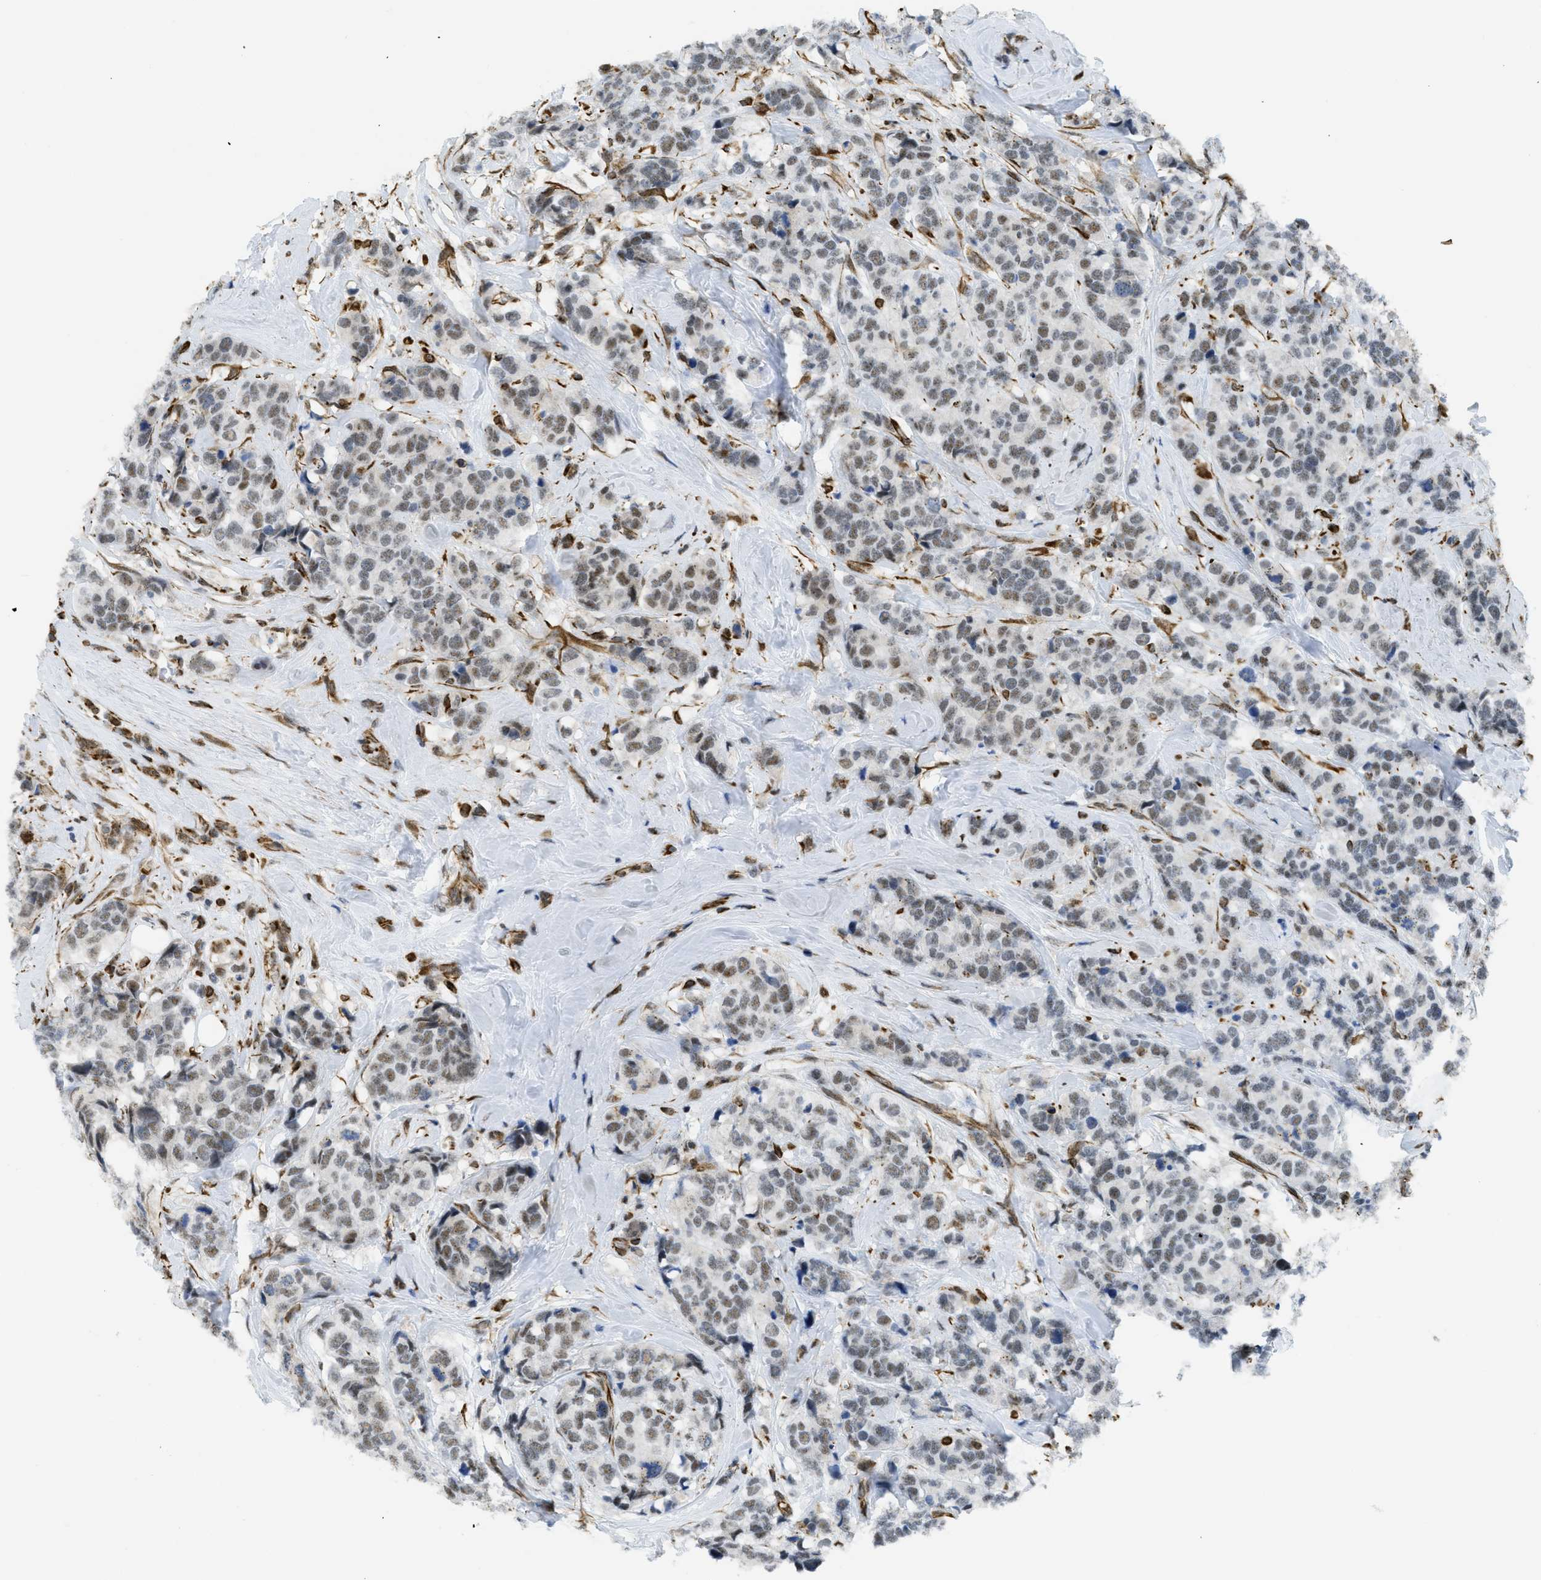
{"staining": {"intensity": "weak", "quantity": ">75%", "location": "nuclear"}, "tissue": "breast cancer", "cell_type": "Tumor cells", "image_type": "cancer", "snomed": [{"axis": "morphology", "description": "Lobular carcinoma"}, {"axis": "topography", "description": "Breast"}], "caption": "IHC micrograph of neoplastic tissue: human breast lobular carcinoma stained using immunohistochemistry shows low levels of weak protein expression localized specifically in the nuclear of tumor cells, appearing as a nuclear brown color.", "gene": "LRRC8B", "patient": {"sex": "female", "age": 59}}